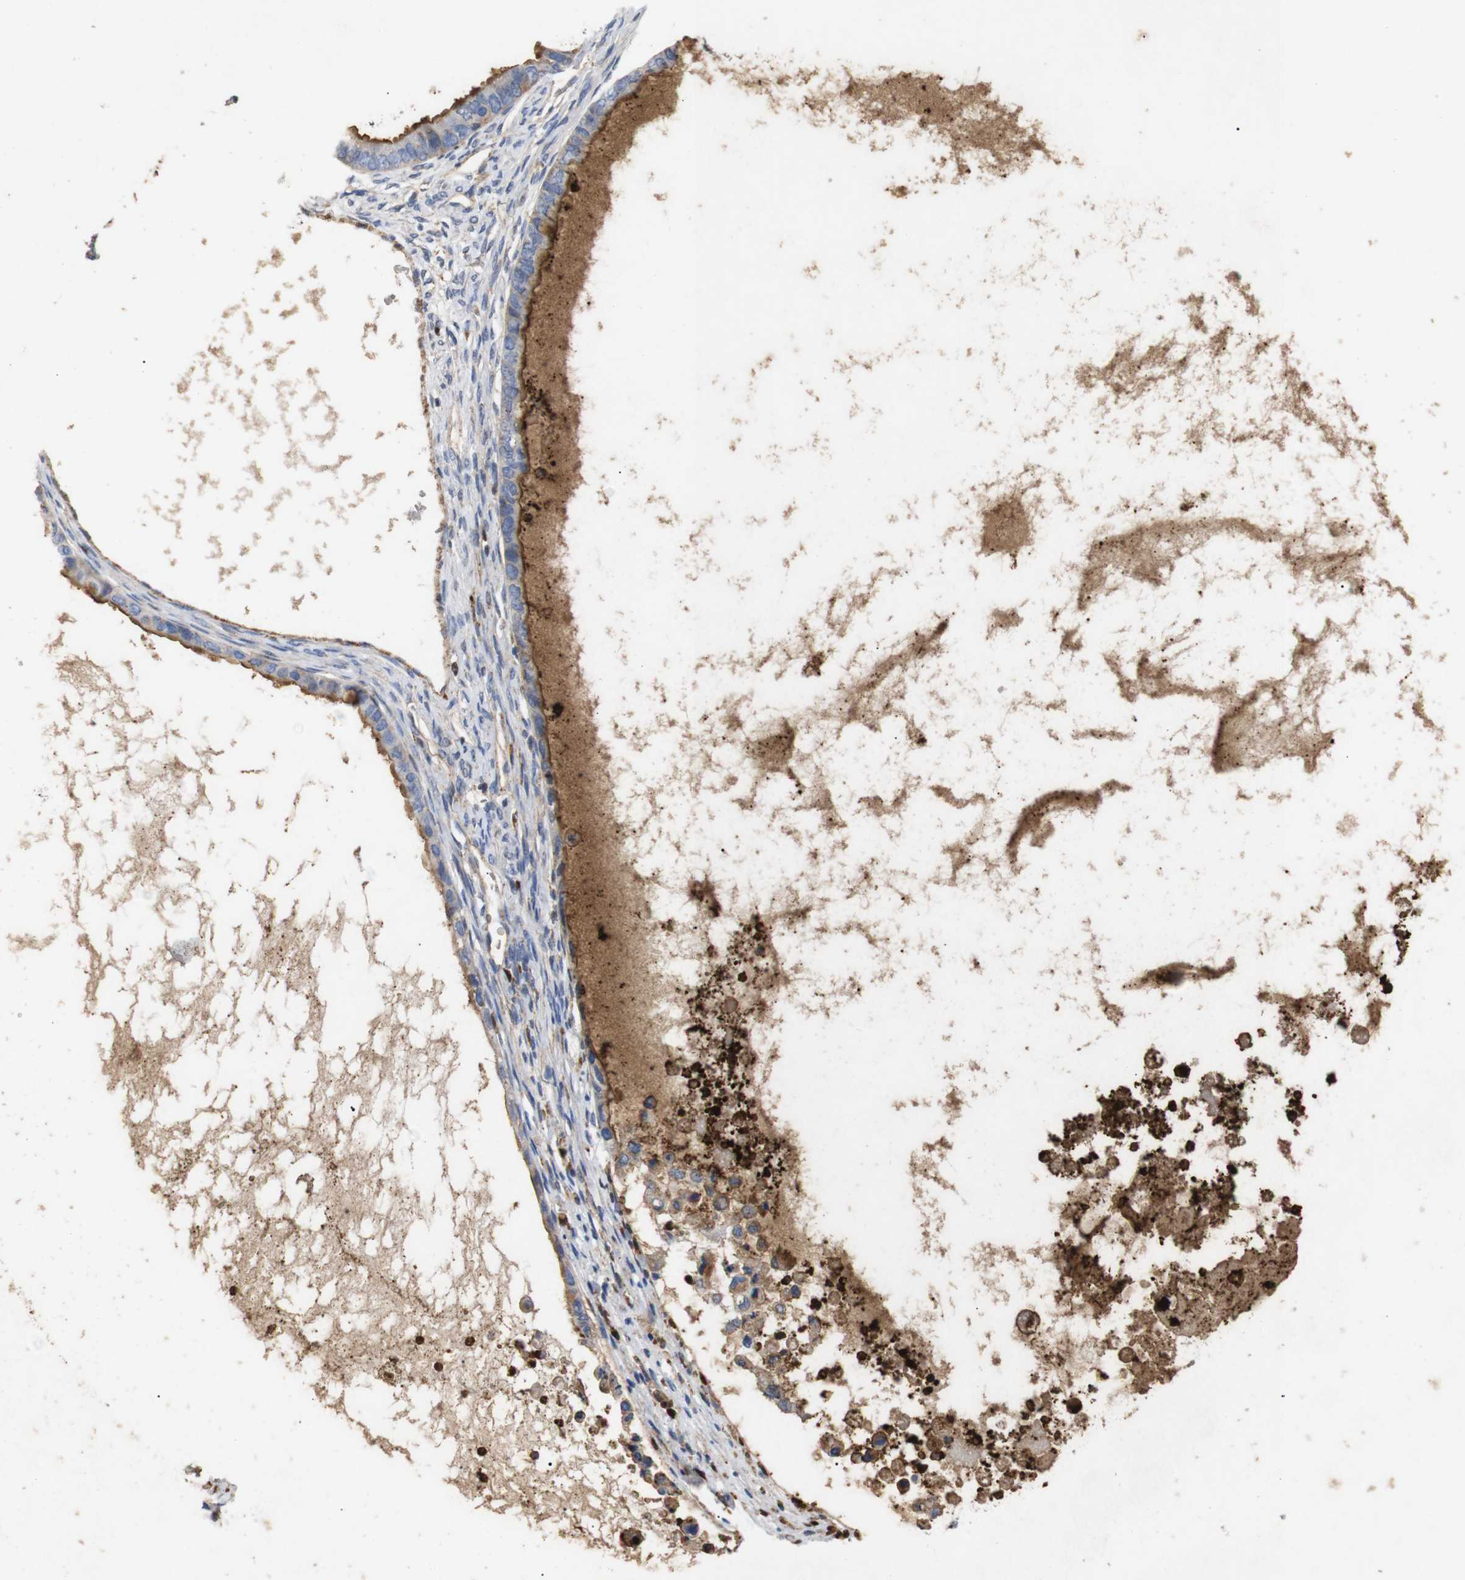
{"staining": {"intensity": "moderate", "quantity": "25%-75%", "location": "cytoplasmic/membranous"}, "tissue": "ovarian cancer", "cell_type": "Tumor cells", "image_type": "cancer", "snomed": [{"axis": "morphology", "description": "Cystadenocarcinoma, mucinous, NOS"}, {"axis": "topography", "description": "Ovary"}], "caption": "Moderate cytoplasmic/membranous protein expression is appreciated in about 25%-75% of tumor cells in ovarian cancer.", "gene": "SDCBP", "patient": {"sex": "female", "age": 80}}